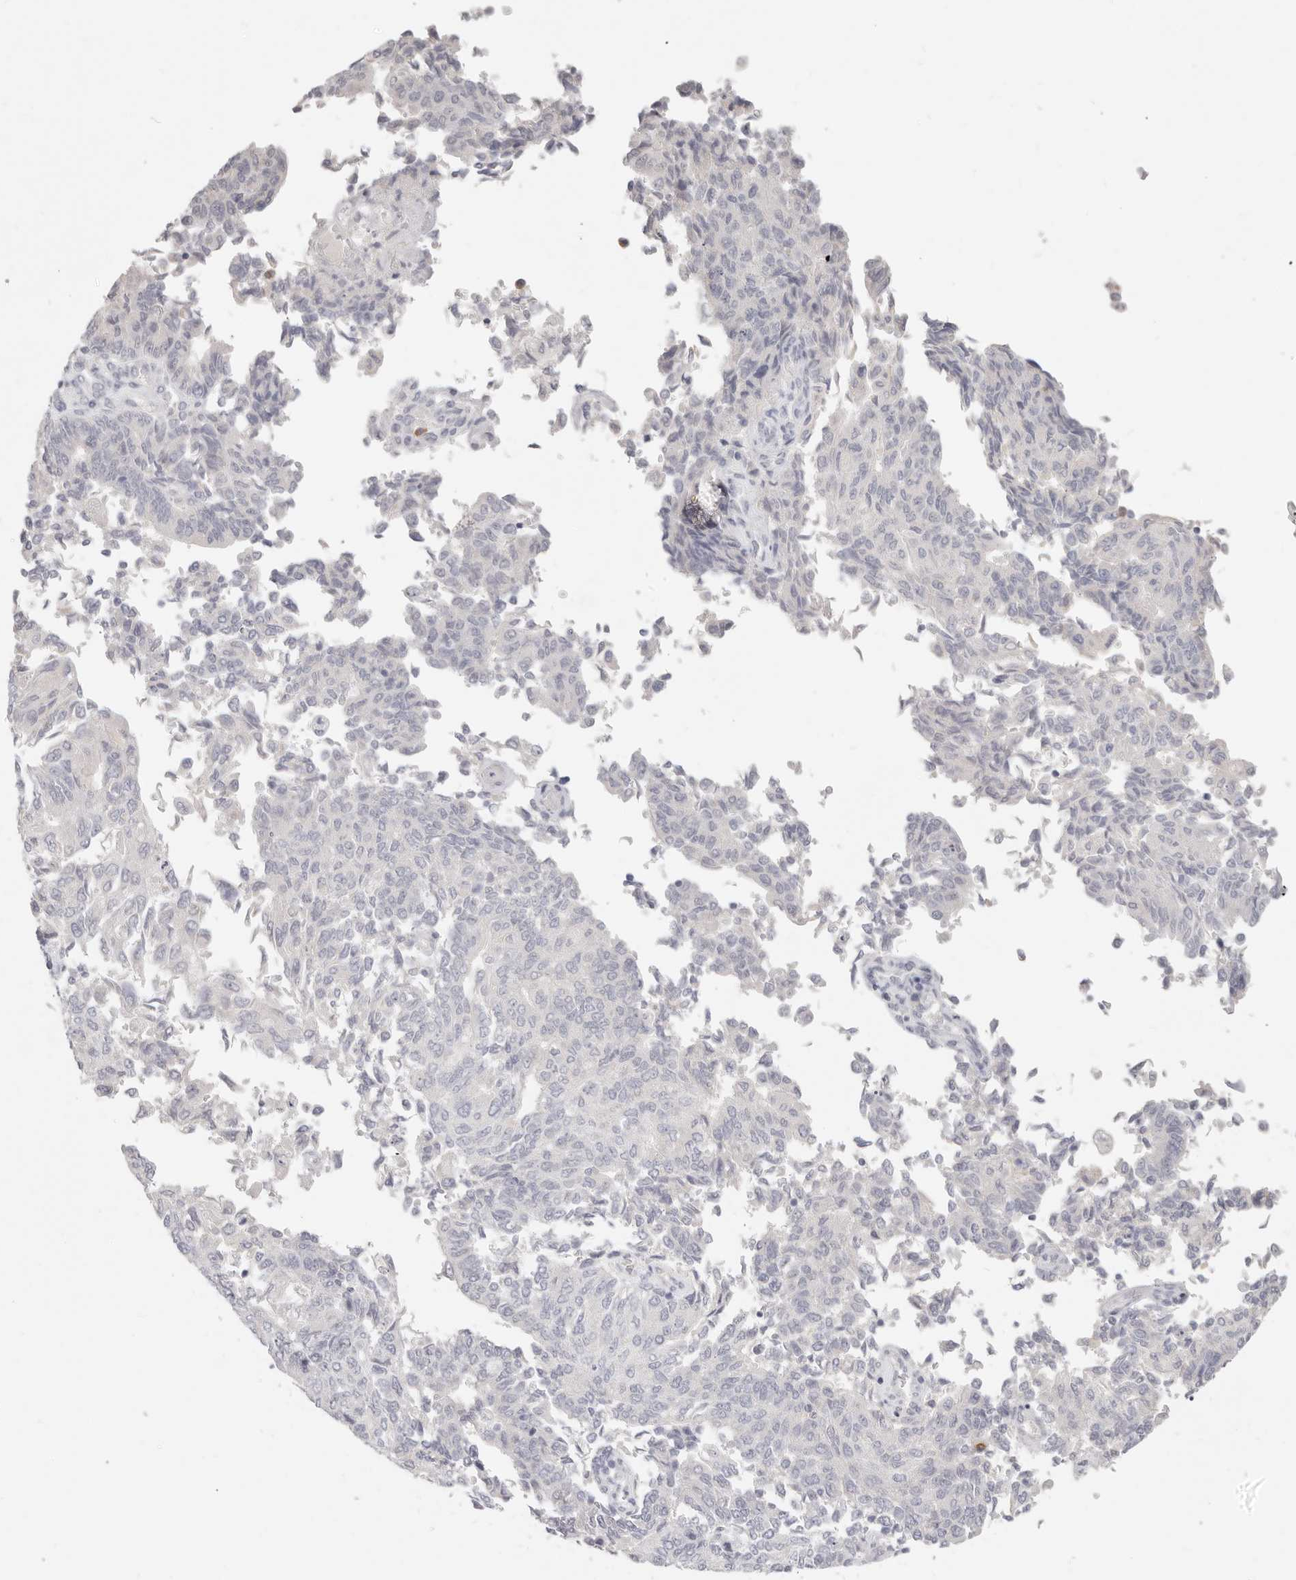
{"staining": {"intensity": "negative", "quantity": "none", "location": "none"}, "tissue": "endometrial cancer", "cell_type": "Tumor cells", "image_type": "cancer", "snomed": [{"axis": "morphology", "description": "Adenocarcinoma, NOS"}, {"axis": "topography", "description": "Endometrium"}], "caption": "The photomicrograph displays no staining of tumor cells in endometrial cancer.", "gene": "ASCL1", "patient": {"sex": "female", "age": 80}}